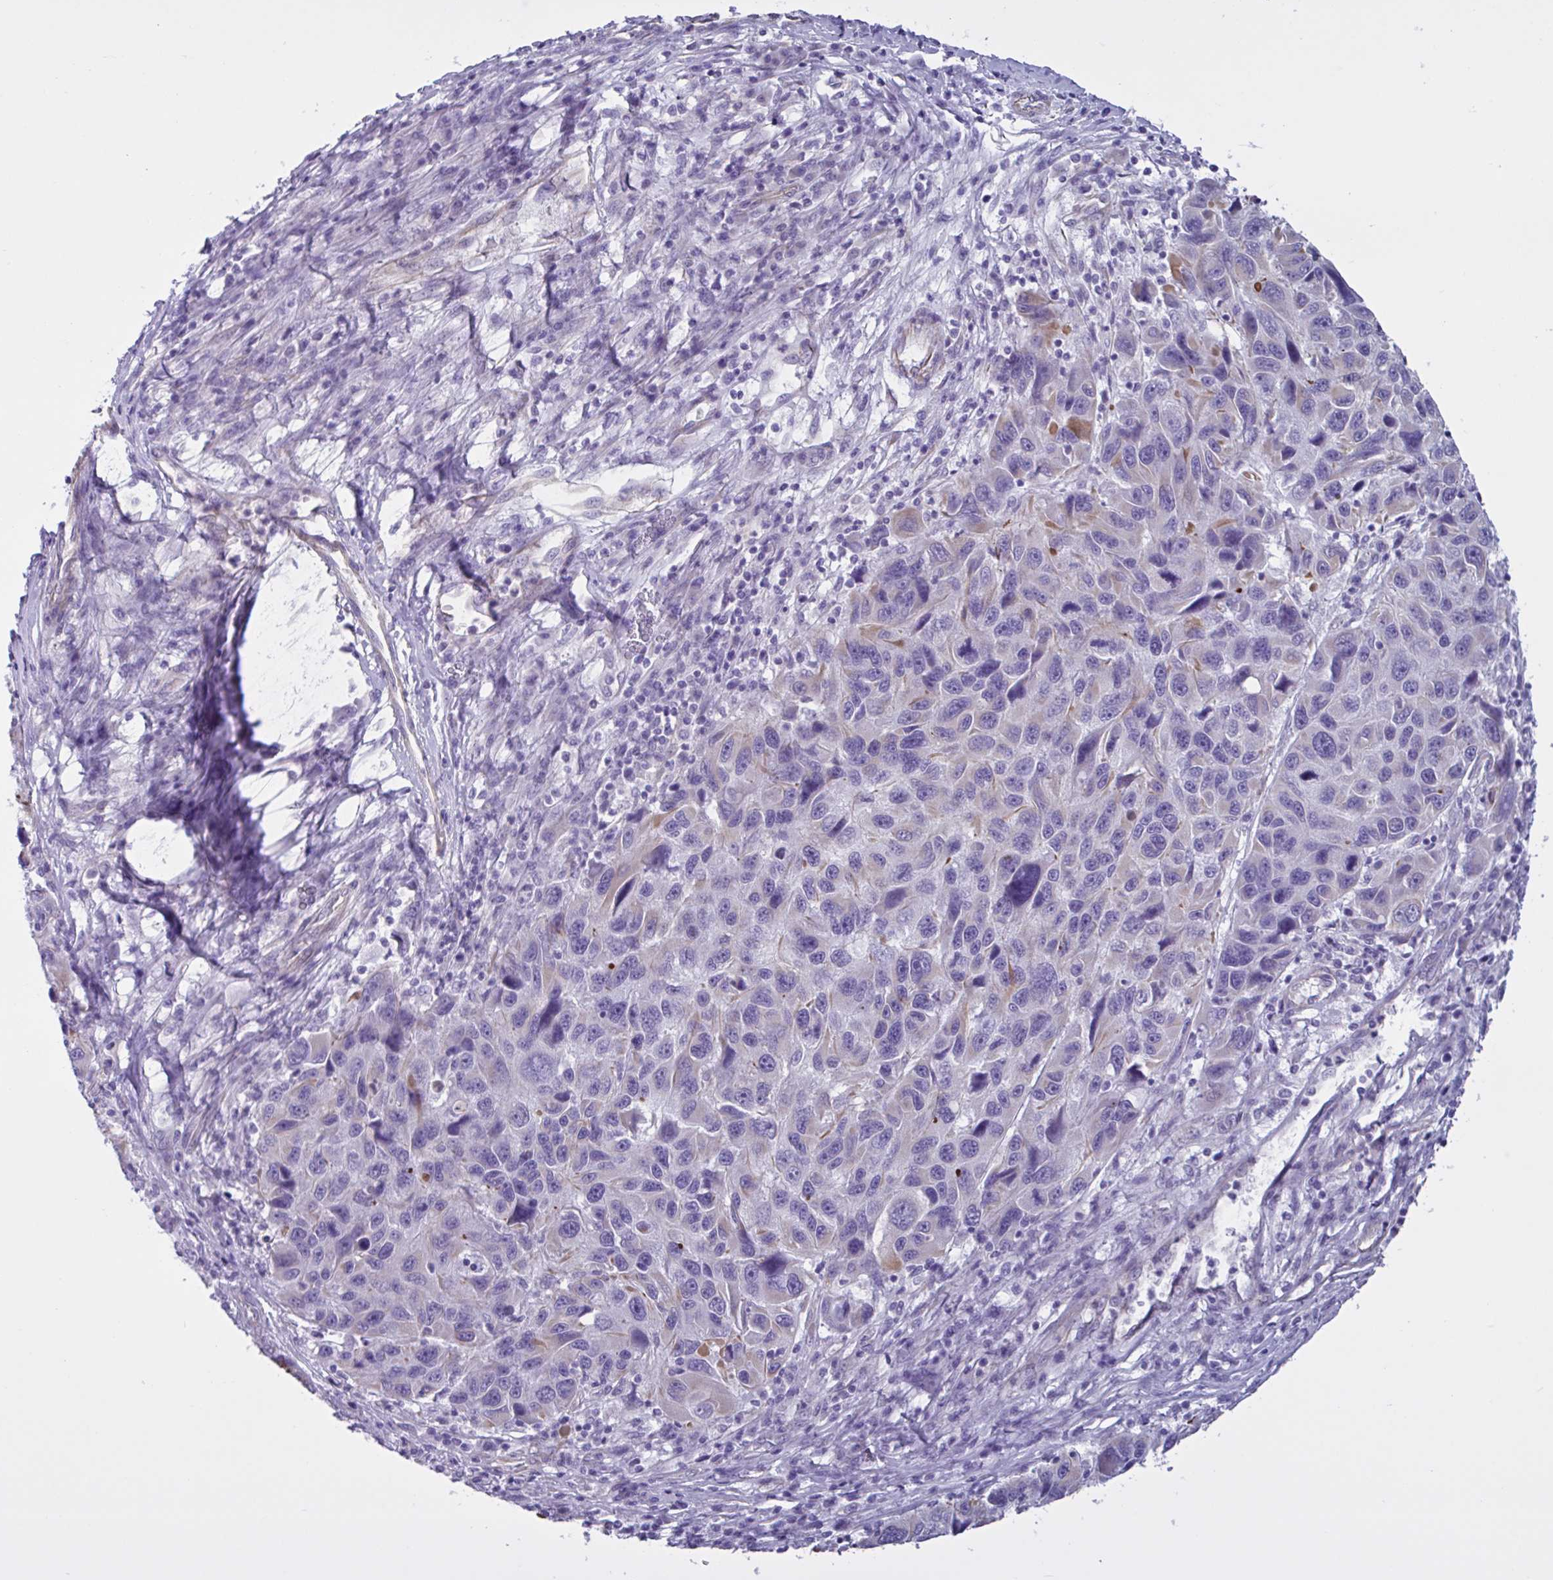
{"staining": {"intensity": "weak", "quantity": "<25%", "location": "cytoplasmic/membranous"}, "tissue": "melanoma", "cell_type": "Tumor cells", "image_type": "cancer", "snomed": [{"axis": "morphology", "description": "Malignant melanoma, NOS"}, {"axis": "topography", "description": "Skin"}], "caption": "This is a photomicrograph of immunohistochemistry (IHC) staining of melanoma, which shows no staining in tumor cells.", "gene": "TMEM86B", "patient": {"sex": "male", "age": 53}}